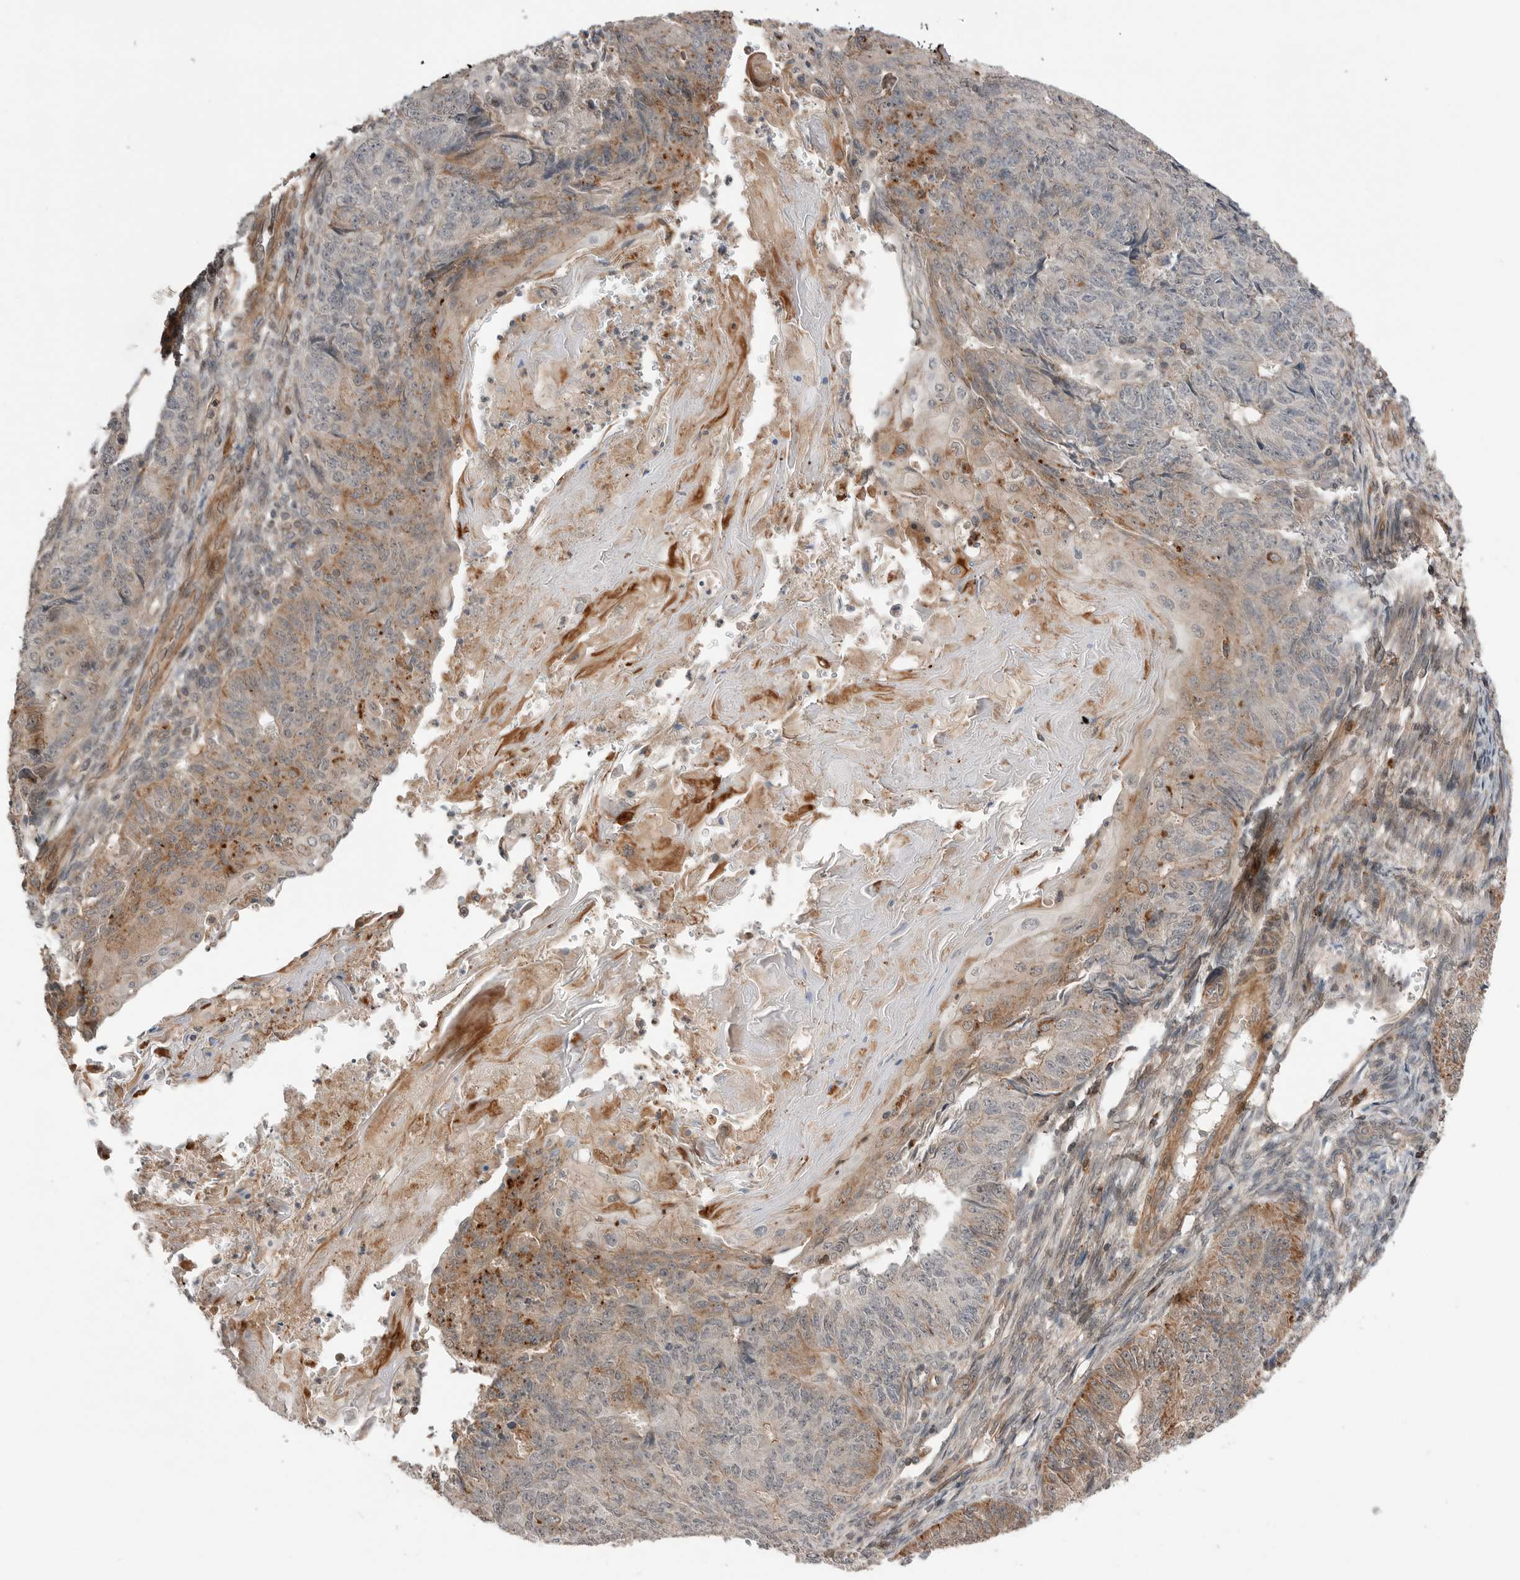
{"staining": {"intensity": "weak", "quantity": "<25%", "location": "cytoplasmic/membranous"}, "tissue": "endometrial cancer", "cell_type": "Tumor cells", "image_type": "cancer", "snomed": [{"axis": "morphology", "description": "Adenocarcinoma, NOS"}, {"axis": "topography", "description": "Endometrium"}], "caption": "Tumor cells show no significant protein expression in endometrial cancer (adenocarcinoma).", "gene": "PEAK1", "patient": {"sex": "female", "age": 32}}